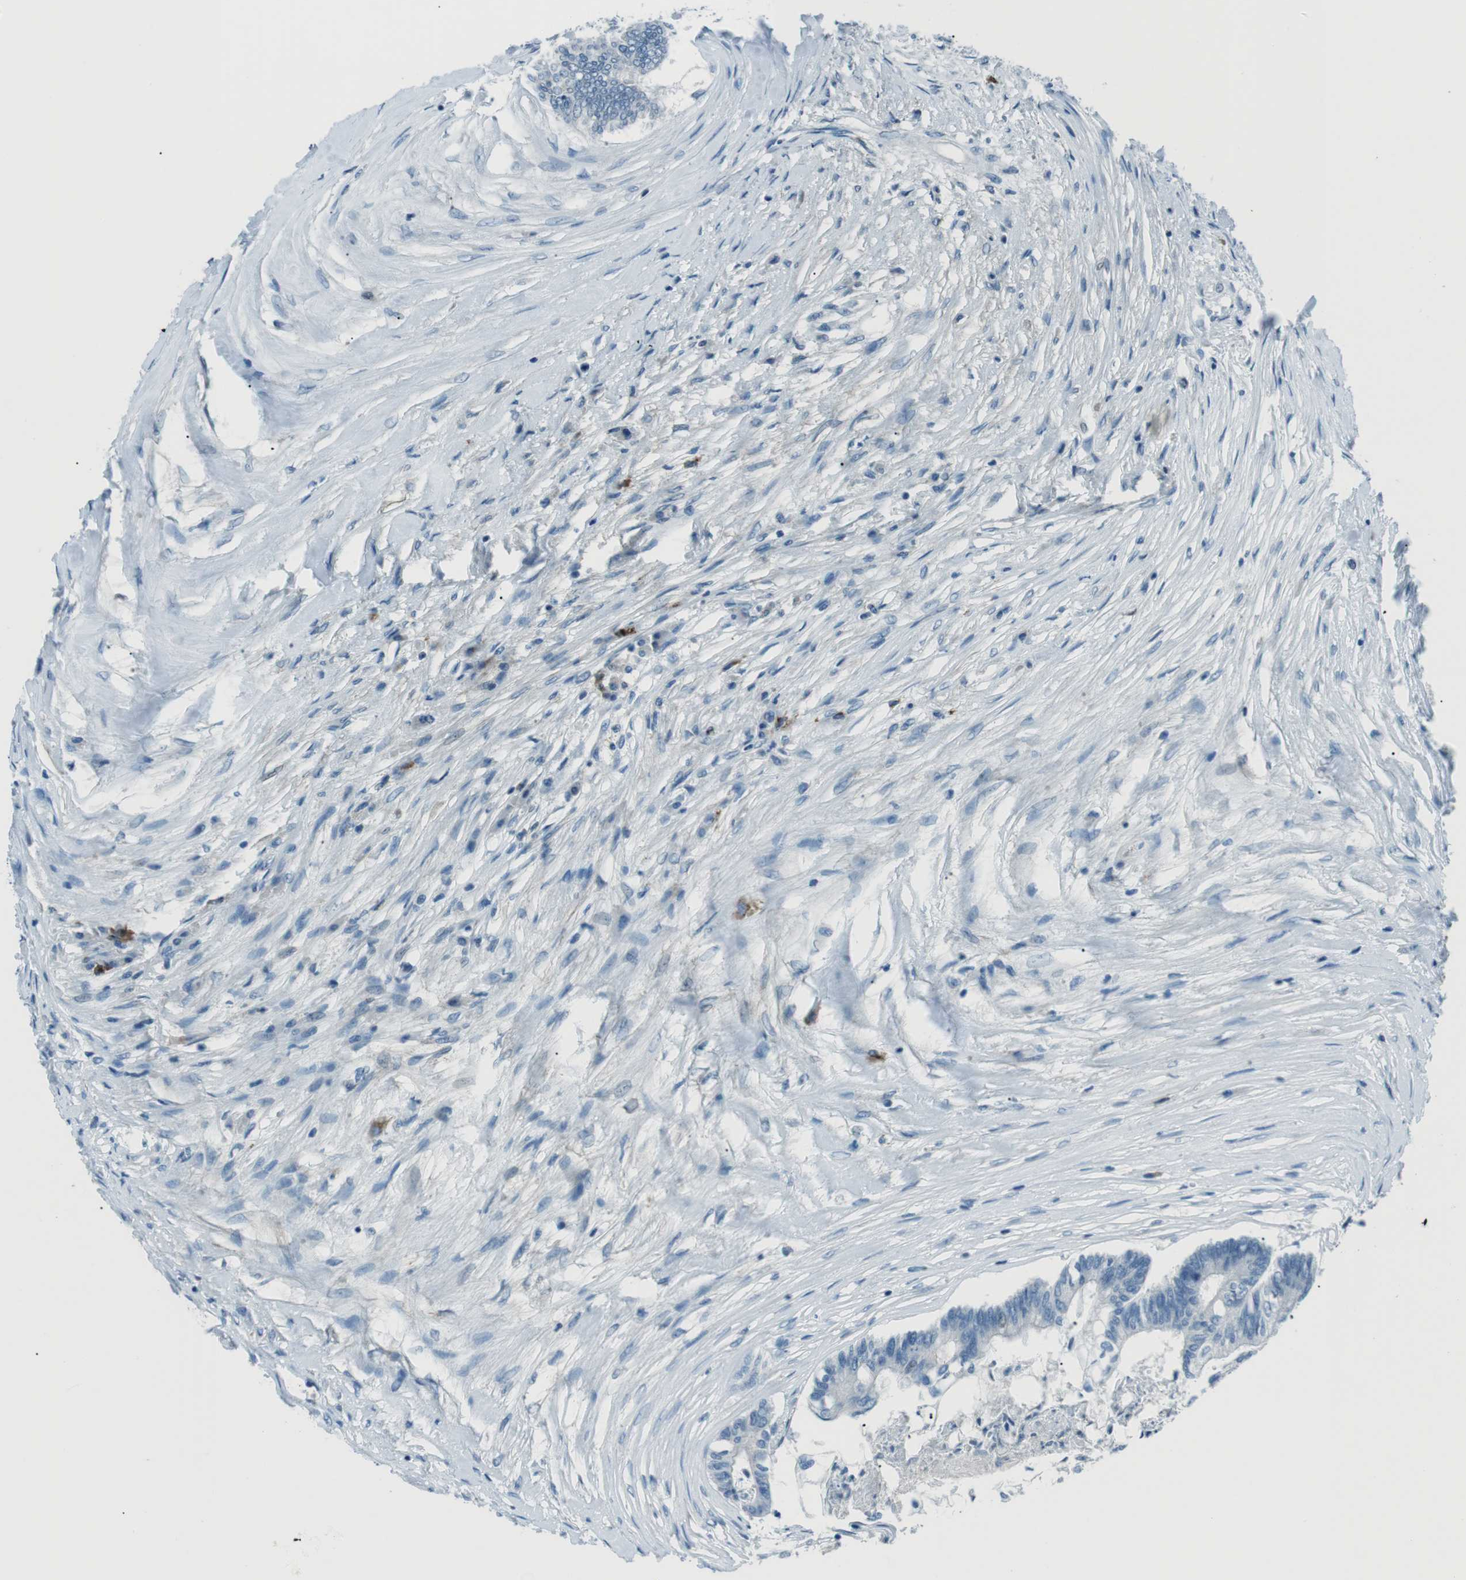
{"staining": {"intensity": "negative", "quantity": "none", "location": "none"}, "tissue": "colorectal cancer", "cell_type": "Tumor cells", "image_type": "cancer", "snomed": [{"axis": "morphology", "description": "Adenocarcinoma, NOS"}, {"axis": "topography", "description": "Rectum"}], "caption": "An immunohistochemistry (IHC) image of colorectal adenocarcinoma is shown. There is no staining in tumor cells of colorectal adenocarcinoma.", "gene": "ST6GAL1", "patient": {"sex": "male", "age": 63}}